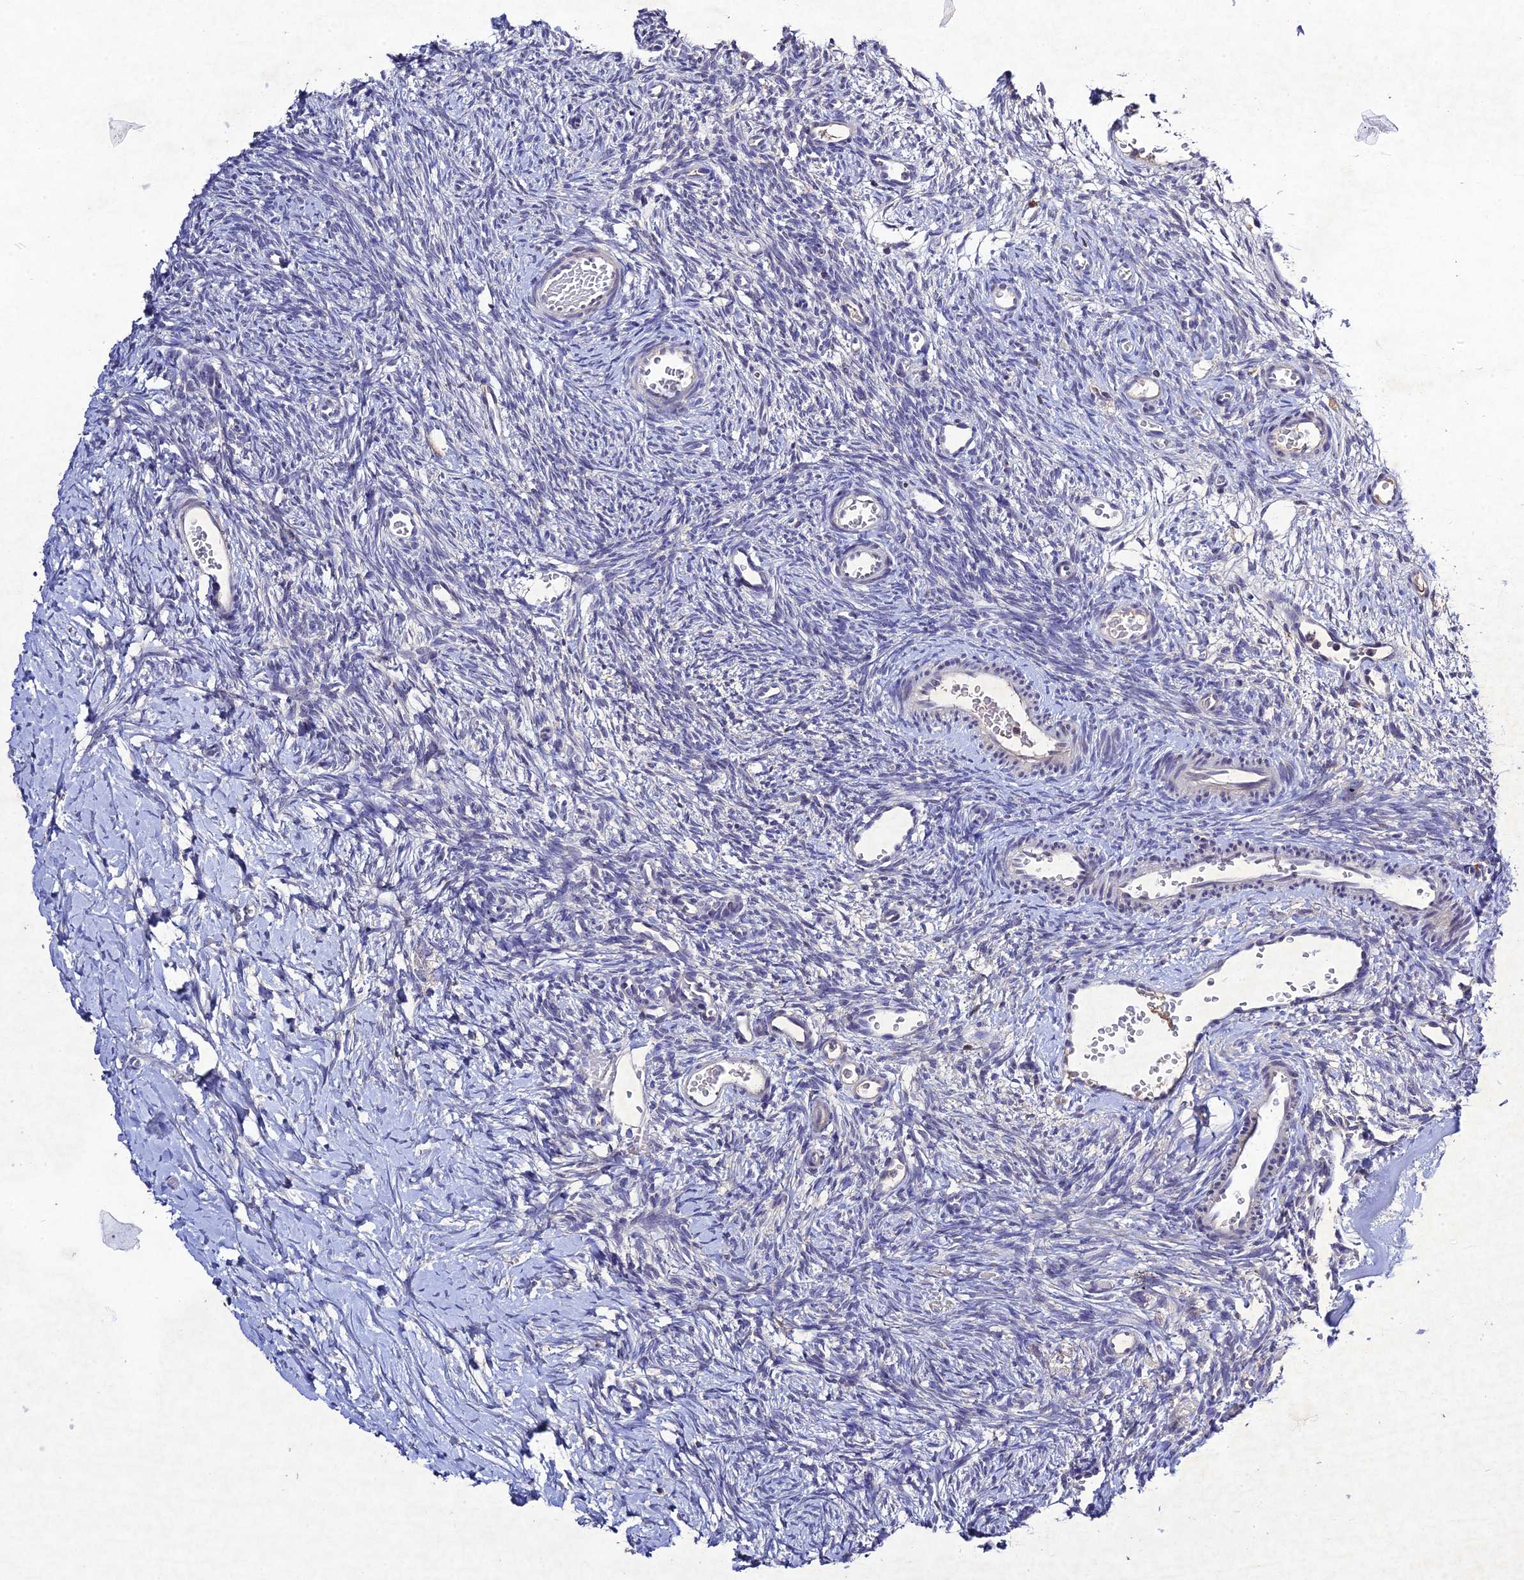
{"staining": {"intensity": "weak", "quantity": ">75%", "location": "cytoplasmic/membranous"}, "tissue": "ovary", "cell_type": "Follicle cells", "image_type": "normal", "snomed": [{"axis": "morphology", "description": "Normal tissue, NOS"}, {"axis": "topography", "description": "Ovary"}], "caption": "A photomicrograph of human ovary stained for a protein reveals weak cytoplasmic/membranous brown staining in follicle cells.", "gene": "CHST5", "patient": {"sex": "female", "age": 39}}